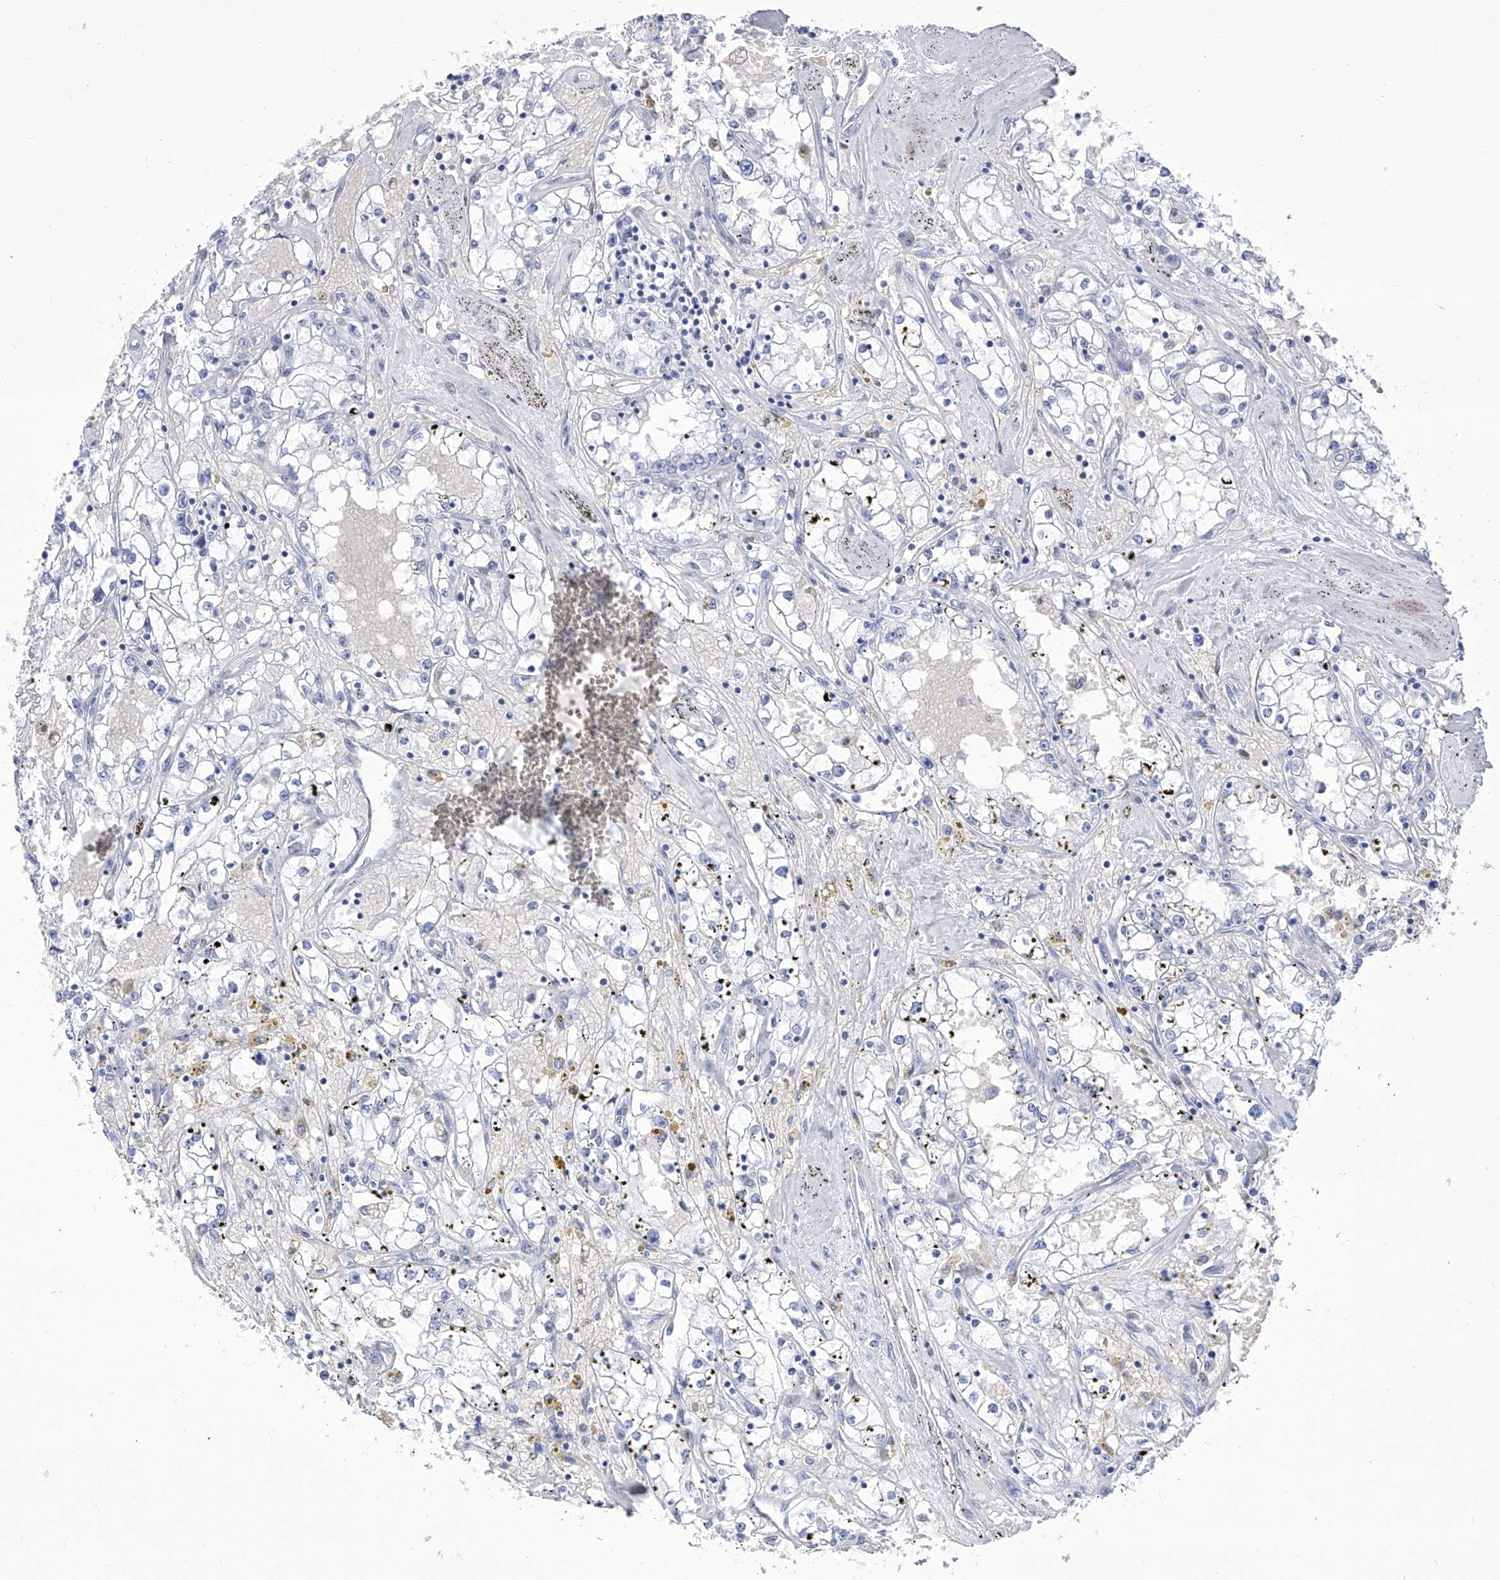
{"staining": {"intensity": "negative", "quantity": "none", "location": "none"}, "tissue": "renal cancer", "cell_type": "Tumor cells", "image_type": "cancer", "snomed": [{"axis": "morphology", "description": "Adenocarcinoma, NOS"}, {"axis": "topography", "description": "Kidney"}], "caption": "Tumor cells are negative for brown protein staining in renal adenocarcinoma.", "gene": "SART1", "patient": {"sex": "male", "age": 56}}